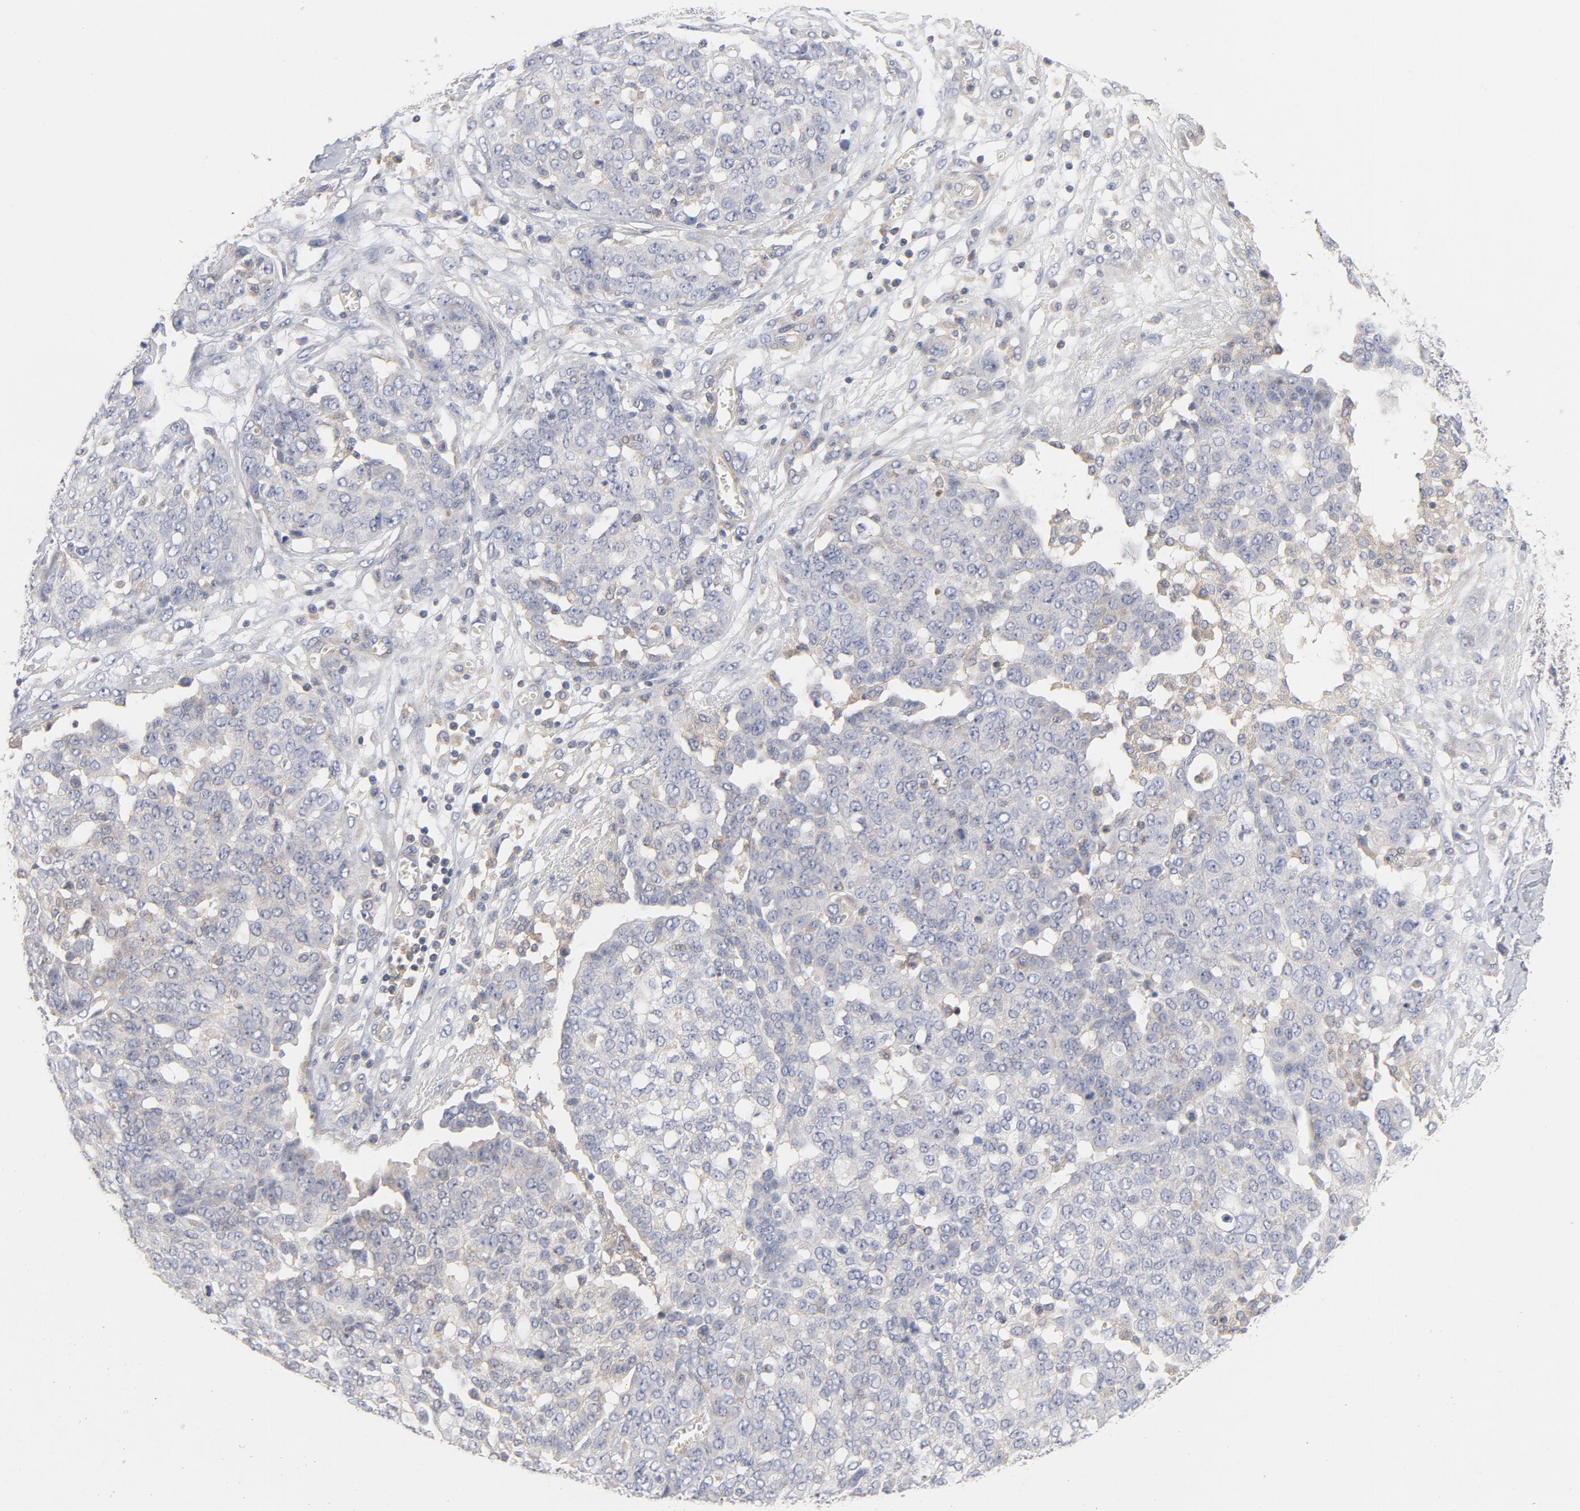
{"staining": {"intensity": "negative", "quantity": "none", "location": "none"}, "tissue": "ovarian cancer", "cell_type": "Tumor cells", "image_type": "cancer", "snomed": [{"axis": "morphology", "description": "Cystadenocarcinoma, serous, NOS"}, {"axis": "topography", "description": "Soft tissue"}, {"axis": "topography", "description": "Ovary"}], "caption": "Ovarian cancer (serous cystadenocarcinoma) stained for a protein using immunohistochemistry demonstrates no expression tumor cells.", "gene": "ROCK1", "patient": {"sex": "female", "age": 57}}